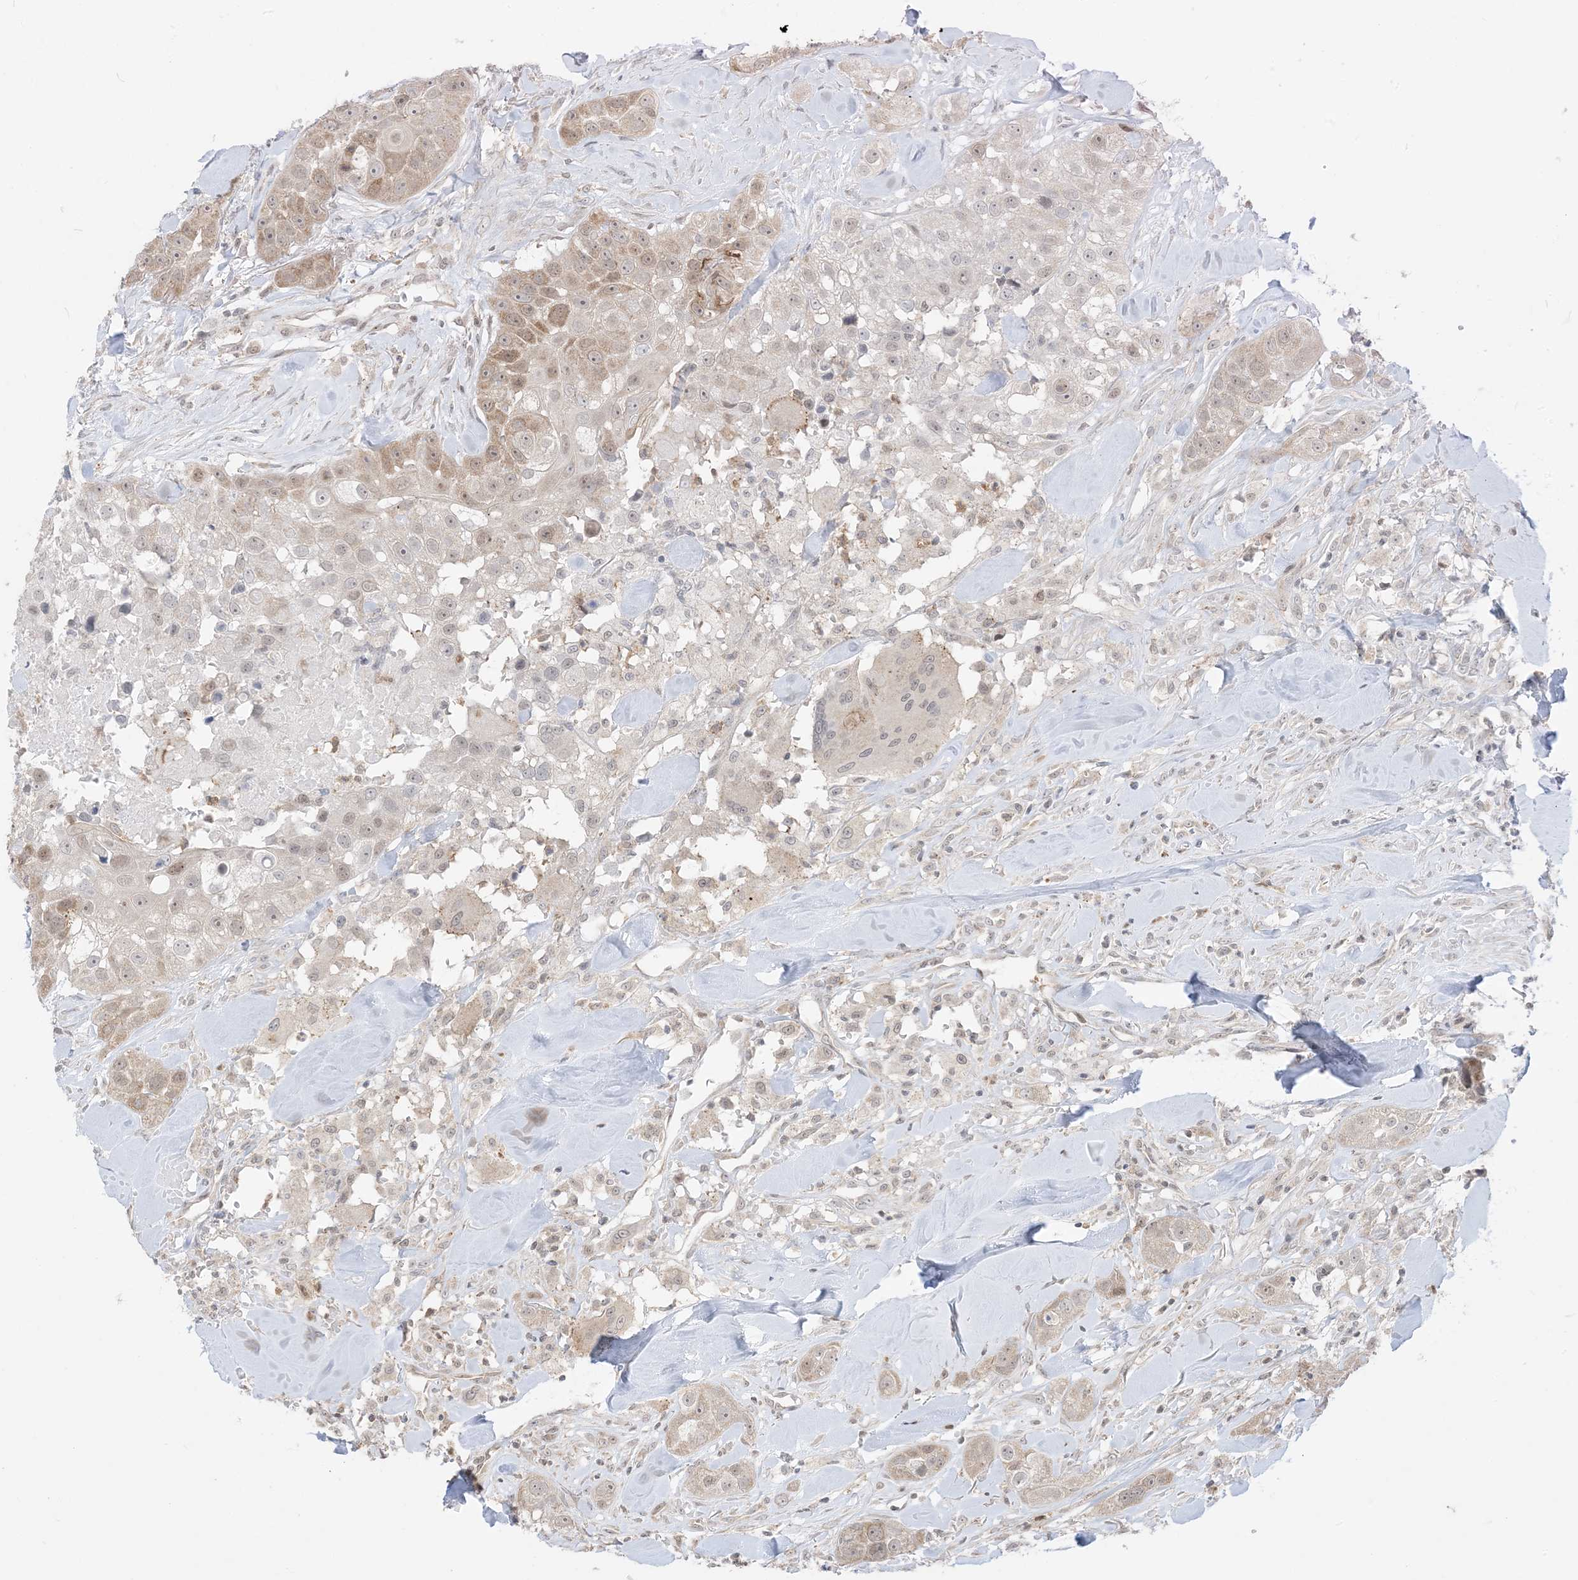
{"staining": {"intensity": "weak", "quantity": "25%-75%", "location": "cytoplasmic/membranous"}, "tissue": "head and neck cancer", "cell_type": "Tumor cells", "image_type": "cancer", "snomed": [{"axis": "morphology", "description": "Normal tissue, NOS"}, {"axis": "morphology", "description": "Squamous cell carcinoma, NOS"}, {"axis": "topography", "description": "Skeletal muscle"}, {"axis": "topography", "description": "Head-Neck"}], "caption": "Protein staining of head and neck cancer tissue exhibits weak cytoplasmic/membranous positivity in approximately 25%-75% of tumor cells.", "gene": "KANSL3", "patient": {"sex": "male", "age": 51}}